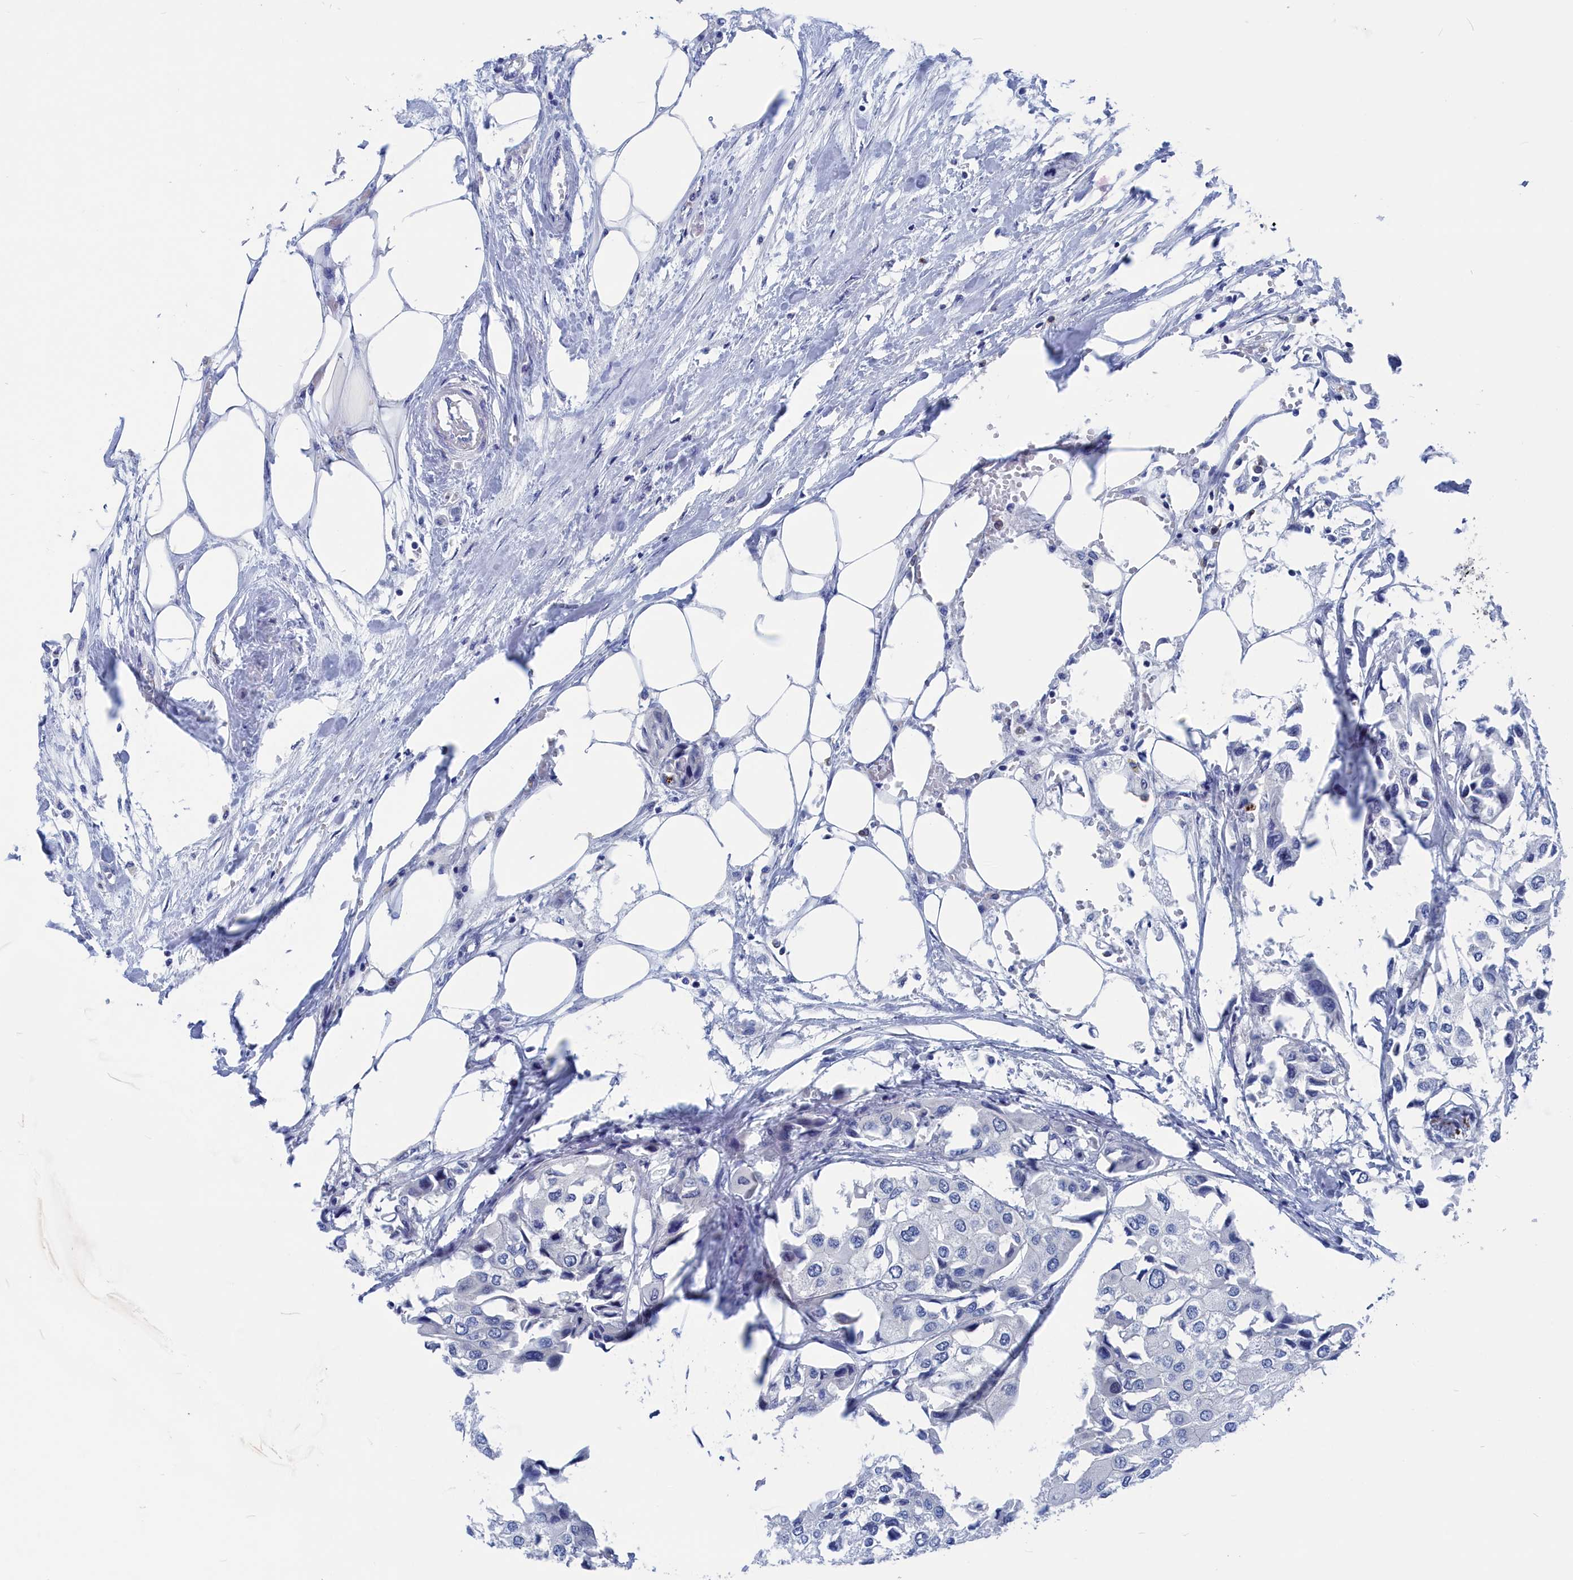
{"staining": {"intensity": "negative", "quantity": "none", "location": "none"}, "tissue": "urothelial cancer", "cell_type": "Tumor cells", "image_type": "cancer", "snomed": [{"axis": "morphology", "description": "Urothelial carcinoma, High grade"}, {"axis": "topography", "description": "Urinary bladder"}], "caption": "High power microscopy histopathology image of an immunohistochemistry micrograph of high-grade urothelial carcinoma, revealing no significant staining in tumor cells. (DAB IHC visualized using brightfield microscopy, high magnification).", "gene": "MARCHF3", "patient": {"sex": "male", "age": 64}}